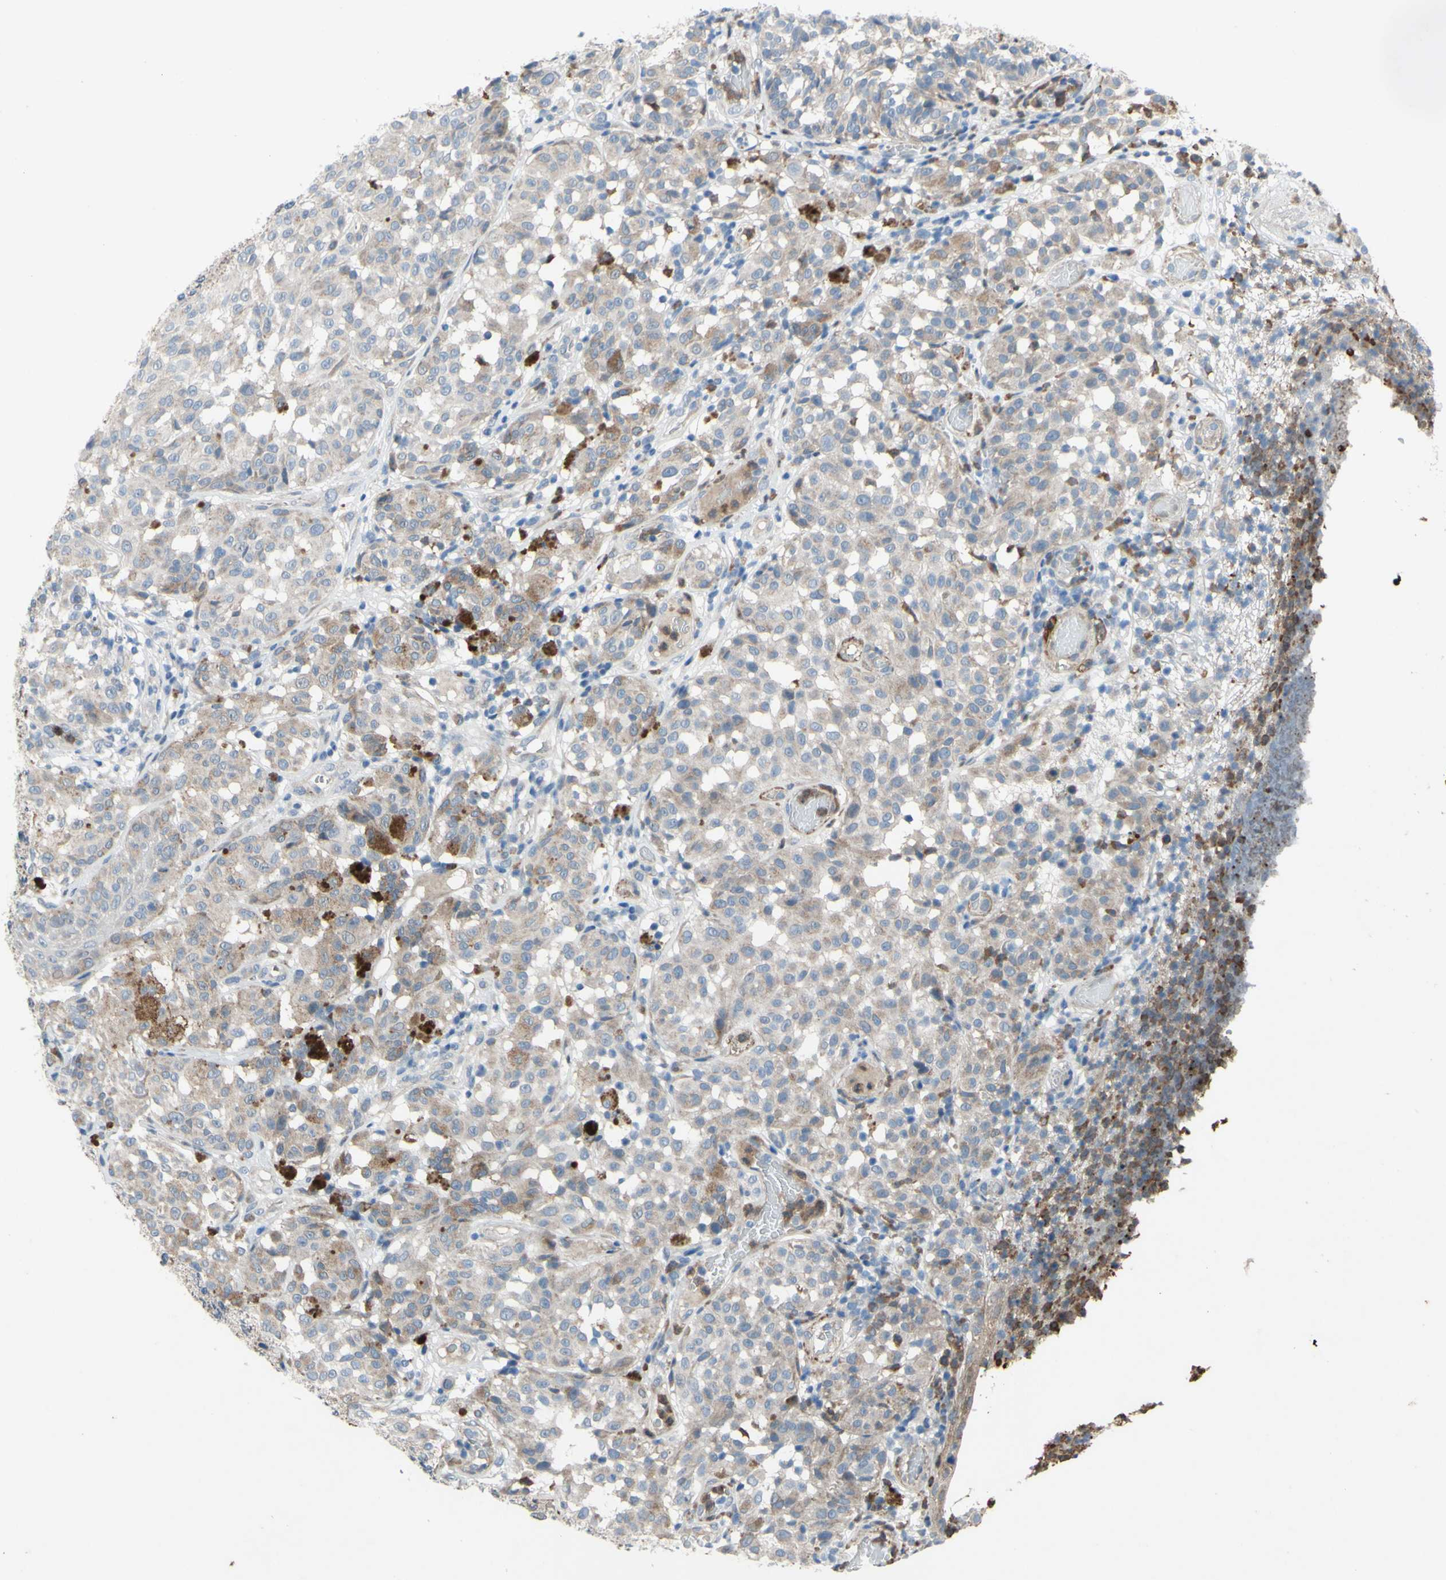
{"staining": {"intensity": "moderate", "quantity": ">75%", "location": "cytoplasmic/membranous"}, "tissue": "melanoma", "cell_type": "Tumor cells", "image_type": "cancer", "snomed": [{"axis": "morphology", "description": "Malignant melanoma, NOS"}, {"axis": "topography", "description": "Skin"}], "caption": "The photomicrograph displays staining of malignant melanoma, revealing moderate cytoplasmic/membranous protein staining (brown color) within tumor cells. Immunohistochemistry (ihc) stains the protein of interest in brown and the nuclei are stained blue.", "gene": "GRAMD2B", "patient": {"sex": "female", "age": 46}}